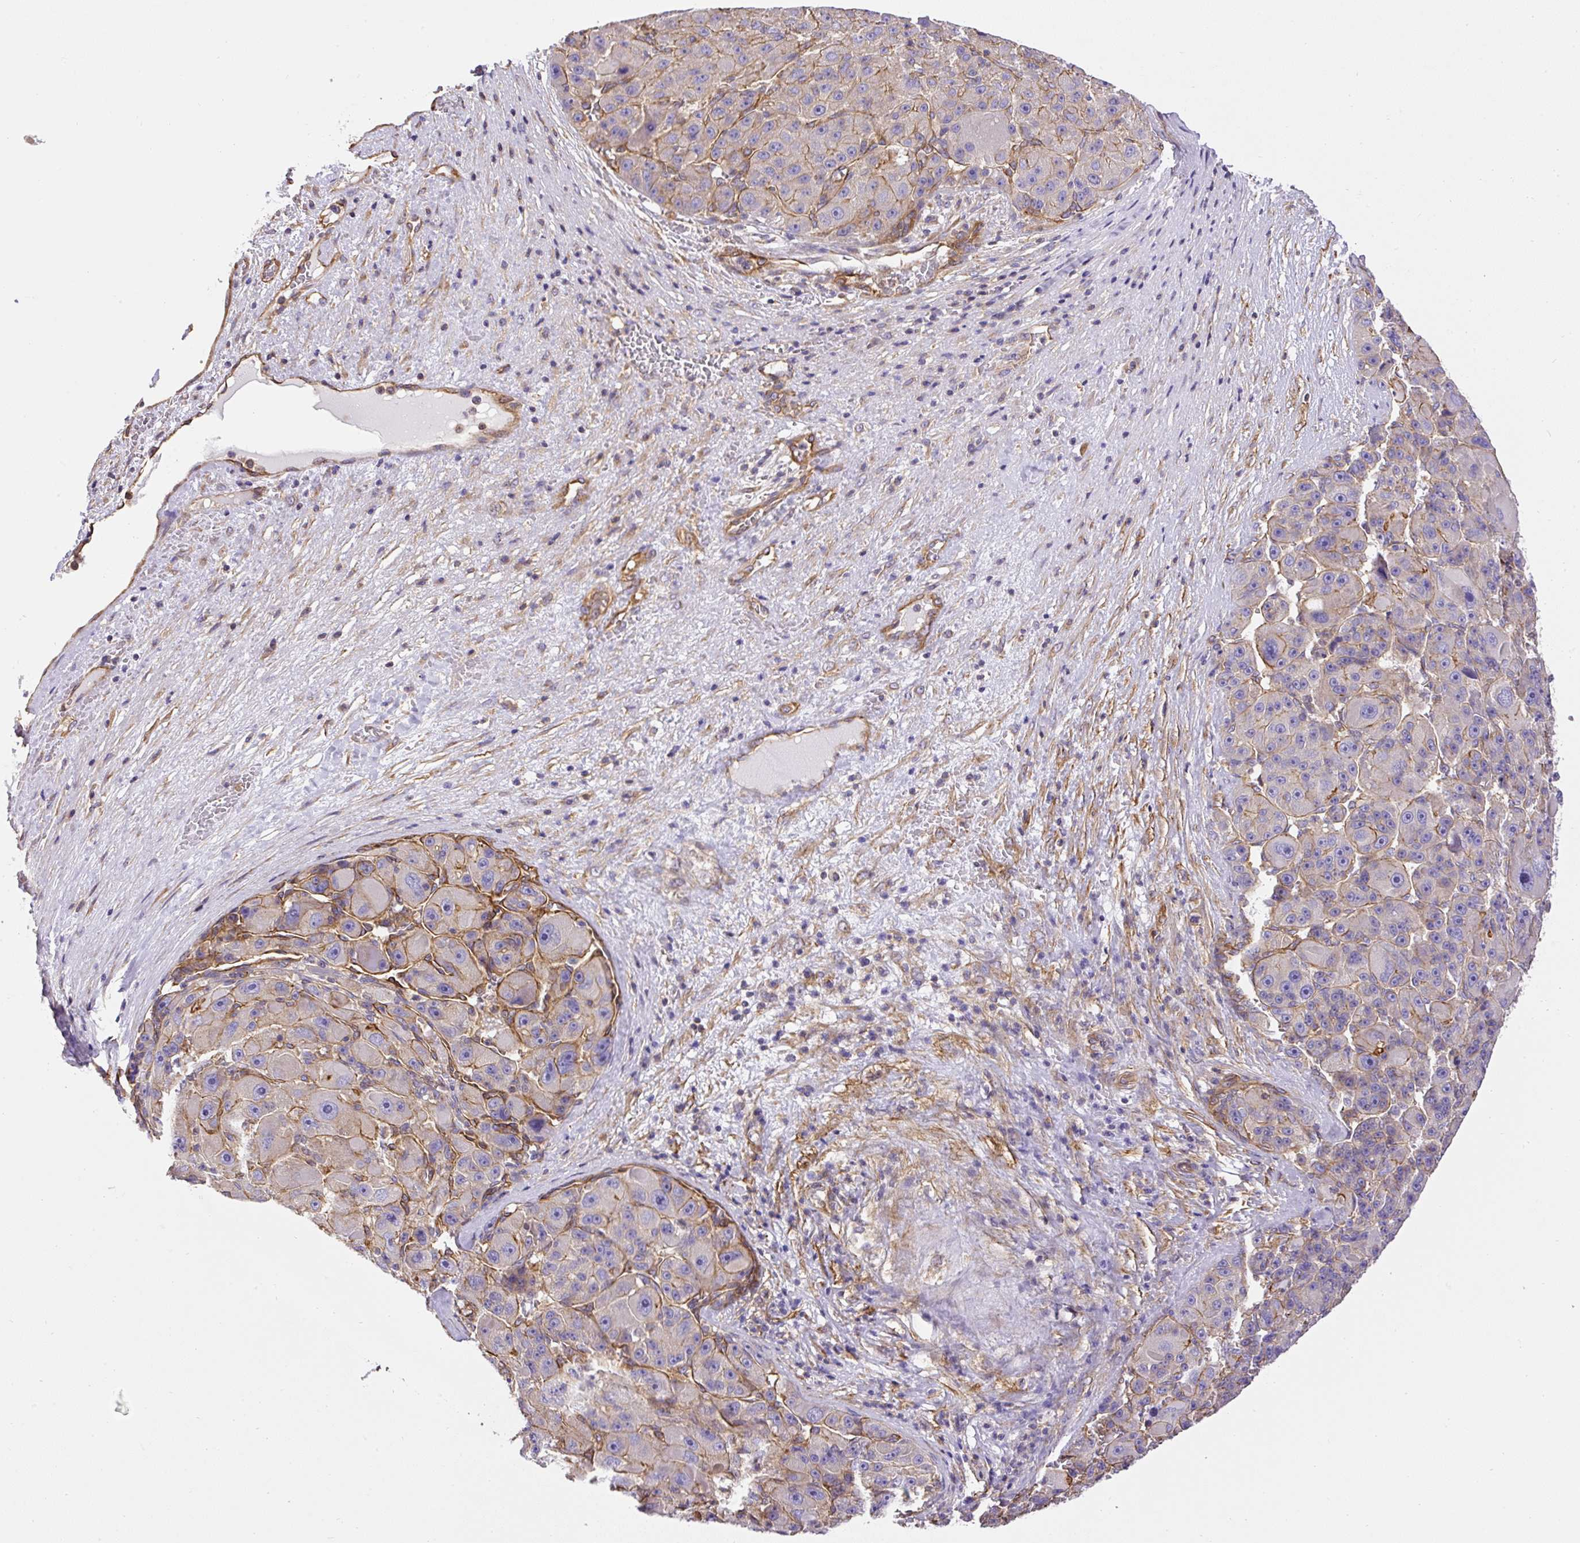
{"staining": {"intensity": "negative", "quantity": "none", "location": "none"}, "tissue": "liver cancer", "cell_type": "Tumor cells", "image_type": "cancer", "snomed": [{"axis": "morphology", "description": "Carcinoma, Hepatocellular, NOS"}, {"axis": "topography", "description": "Liver"}], "caption": "Immunohistochemical staining of liver cancer exhibits no significant staining in tumor cells.", "gene": "DCTN1", "patient": {"sex": "male", "age": 76}}